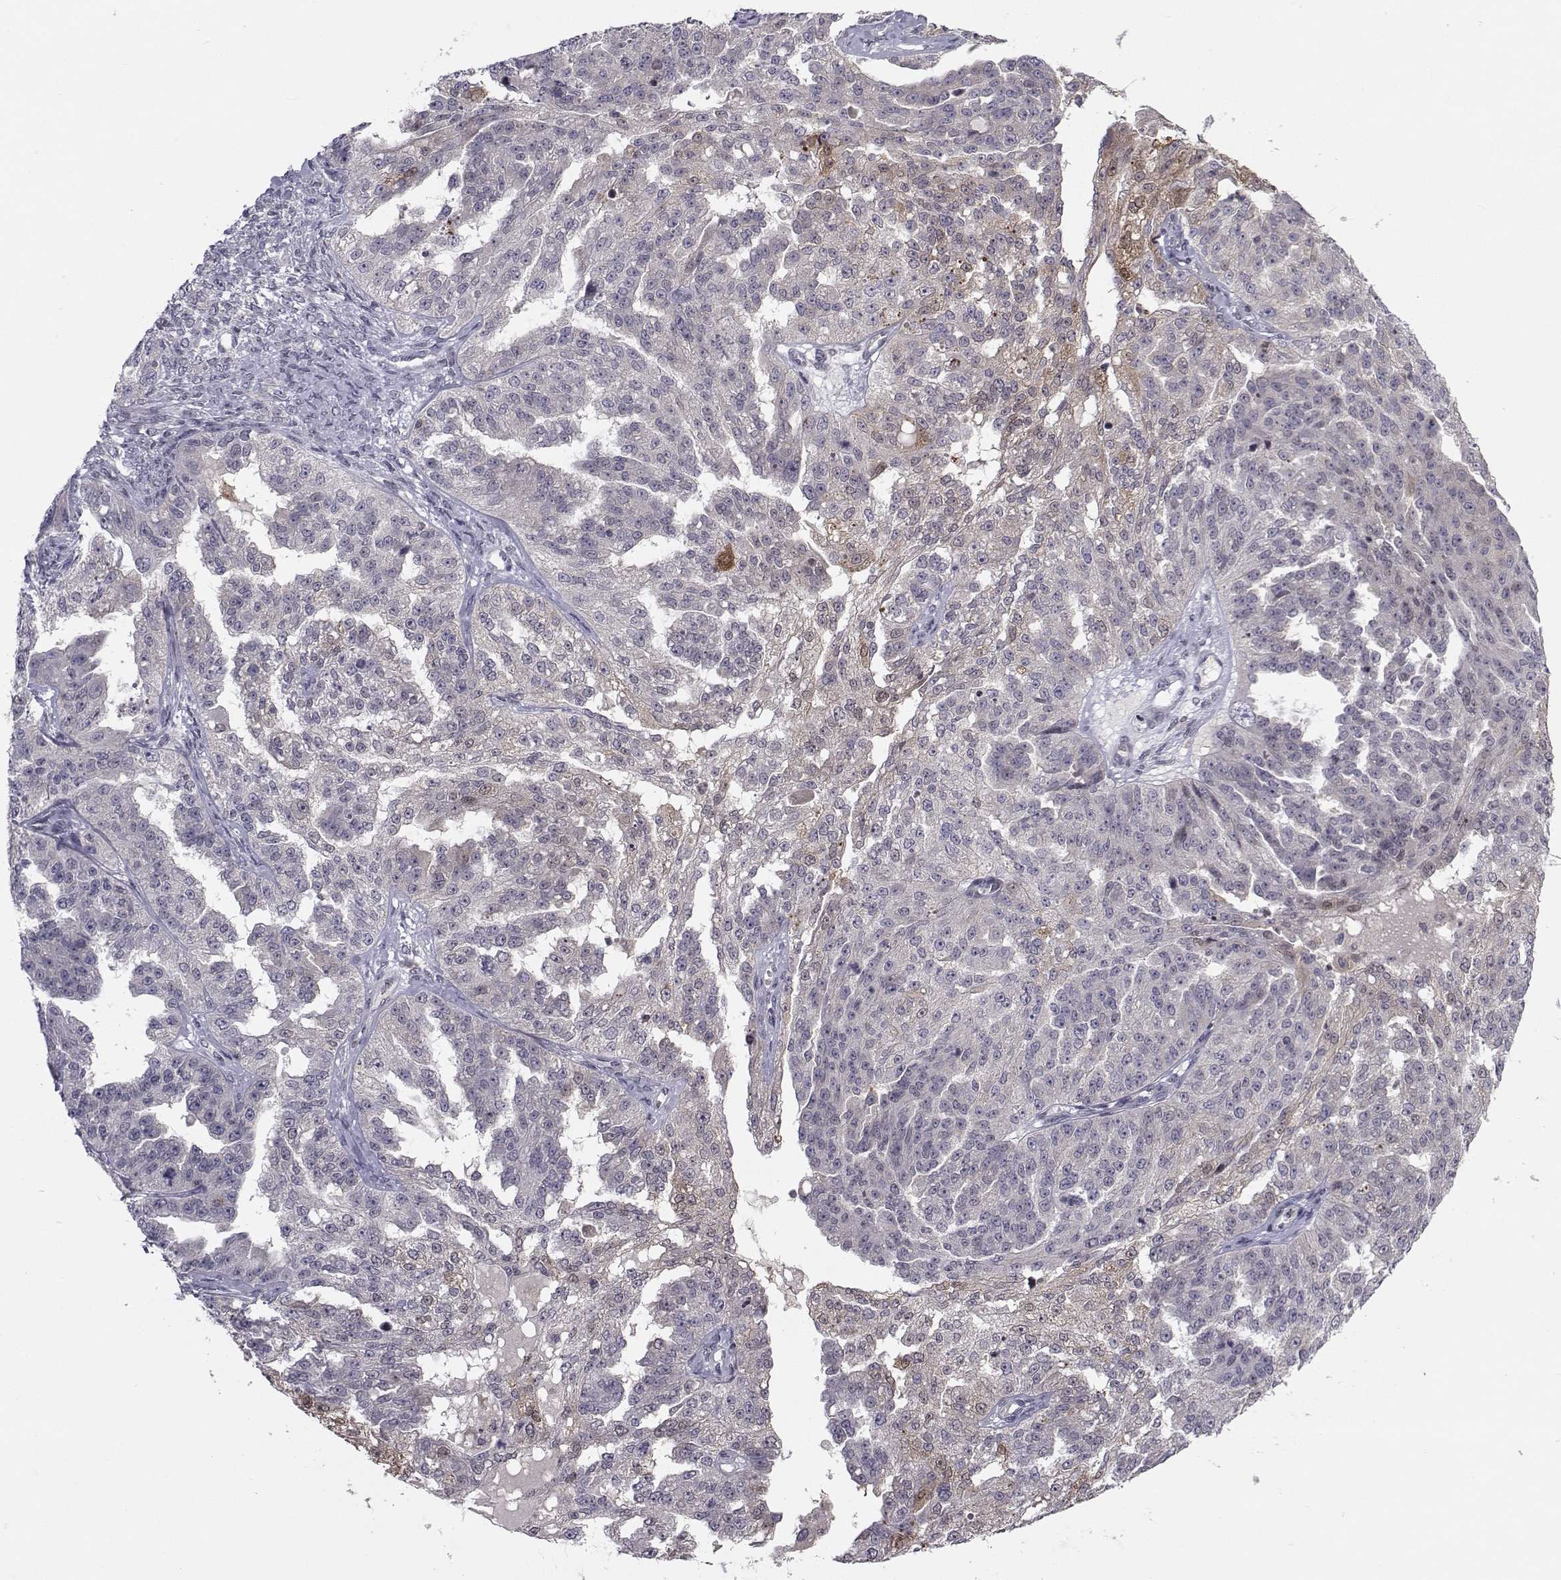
{"staining": {"intensity": "weak", "quantity": "<25%", "location": "cytoplasmic/membranous"}, "tissue": "ovarian cancer", "cell_type": "Tumor cells", "image_type": "cancer", "snomed": [{"axis": "morphology", "description": "Cystadenocarcinoma, serous, NOS"}, {"axis": "topography", "description": "Ovary"}], "caption": "DAB (3,3'-diaminobenzidine) immunohistochemical staining of human ovarian serous cystadenocarcinoma demonstrates no significant positivity in tumor cells. Brightfield microscopy of IHC stained with DAB (3,3'-diaminobenzidine) (brown) and hematoxylin (blue), captured at high magnification.", "gene": "PCP4L1", "patient": {"sex": "female", "age": 58}}